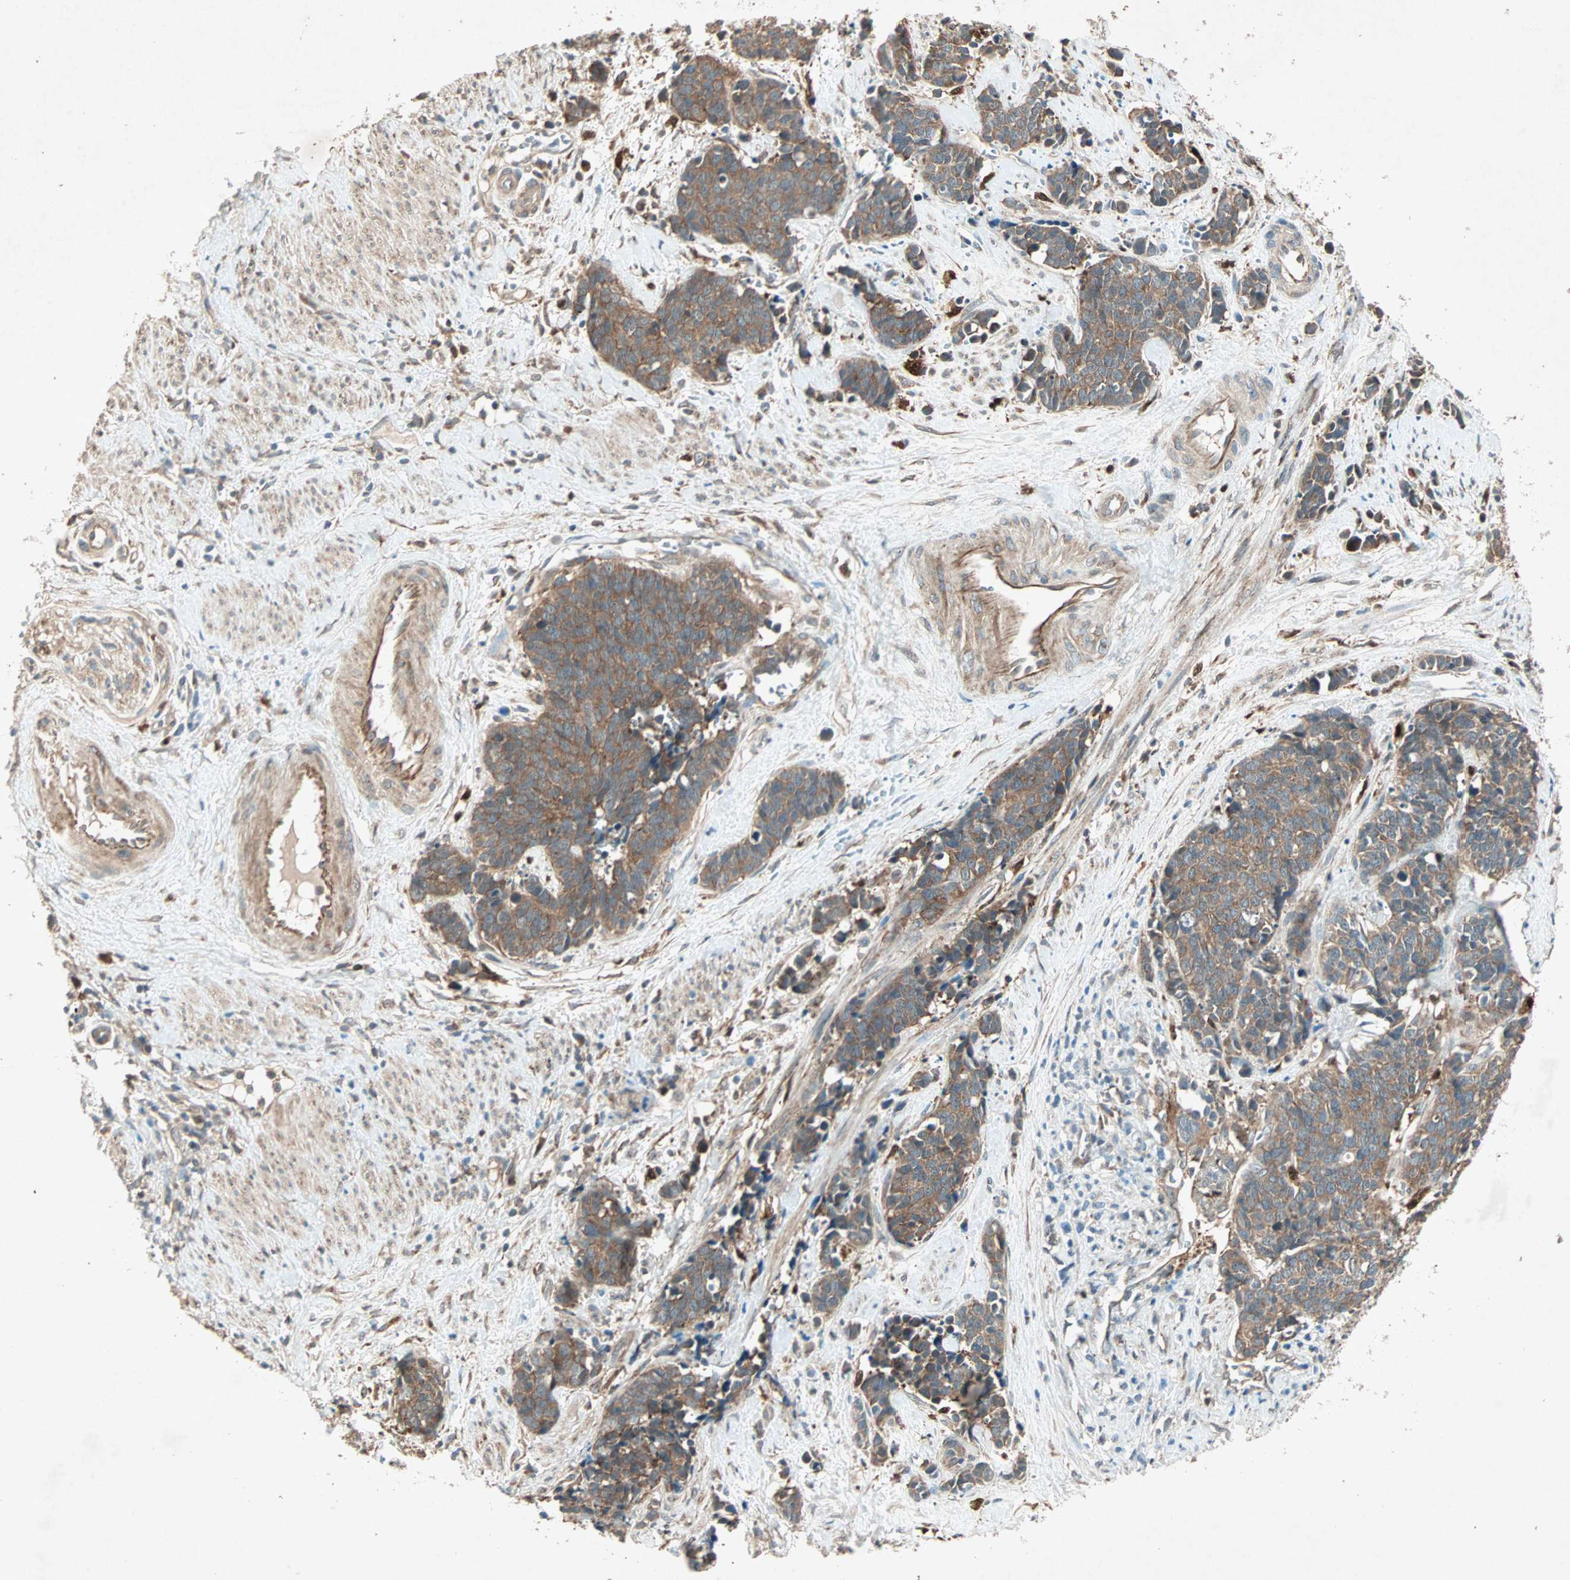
{"staining": {"intensity": "moderate", "quantity": ">75%", "location": "cytoplasmic/membranous"}, "tissue": "cervical cancer", "cell_type": "Tumor cells", "image_type": "cancer", "snomed": [{"axis": "morphology", "description": "Squamous cell carcinoma, NOS"}, {"axis": "topography", "description": "Cervix"}], "caption": "A medium amount of moderate cytoplasmic/membranous expression is identified in approximately >75% of tumor cells in squamous cell carcinoma (cervical) tissue.", "gene": "SDSL", "patient": {"sex": "female", "age": 35}}